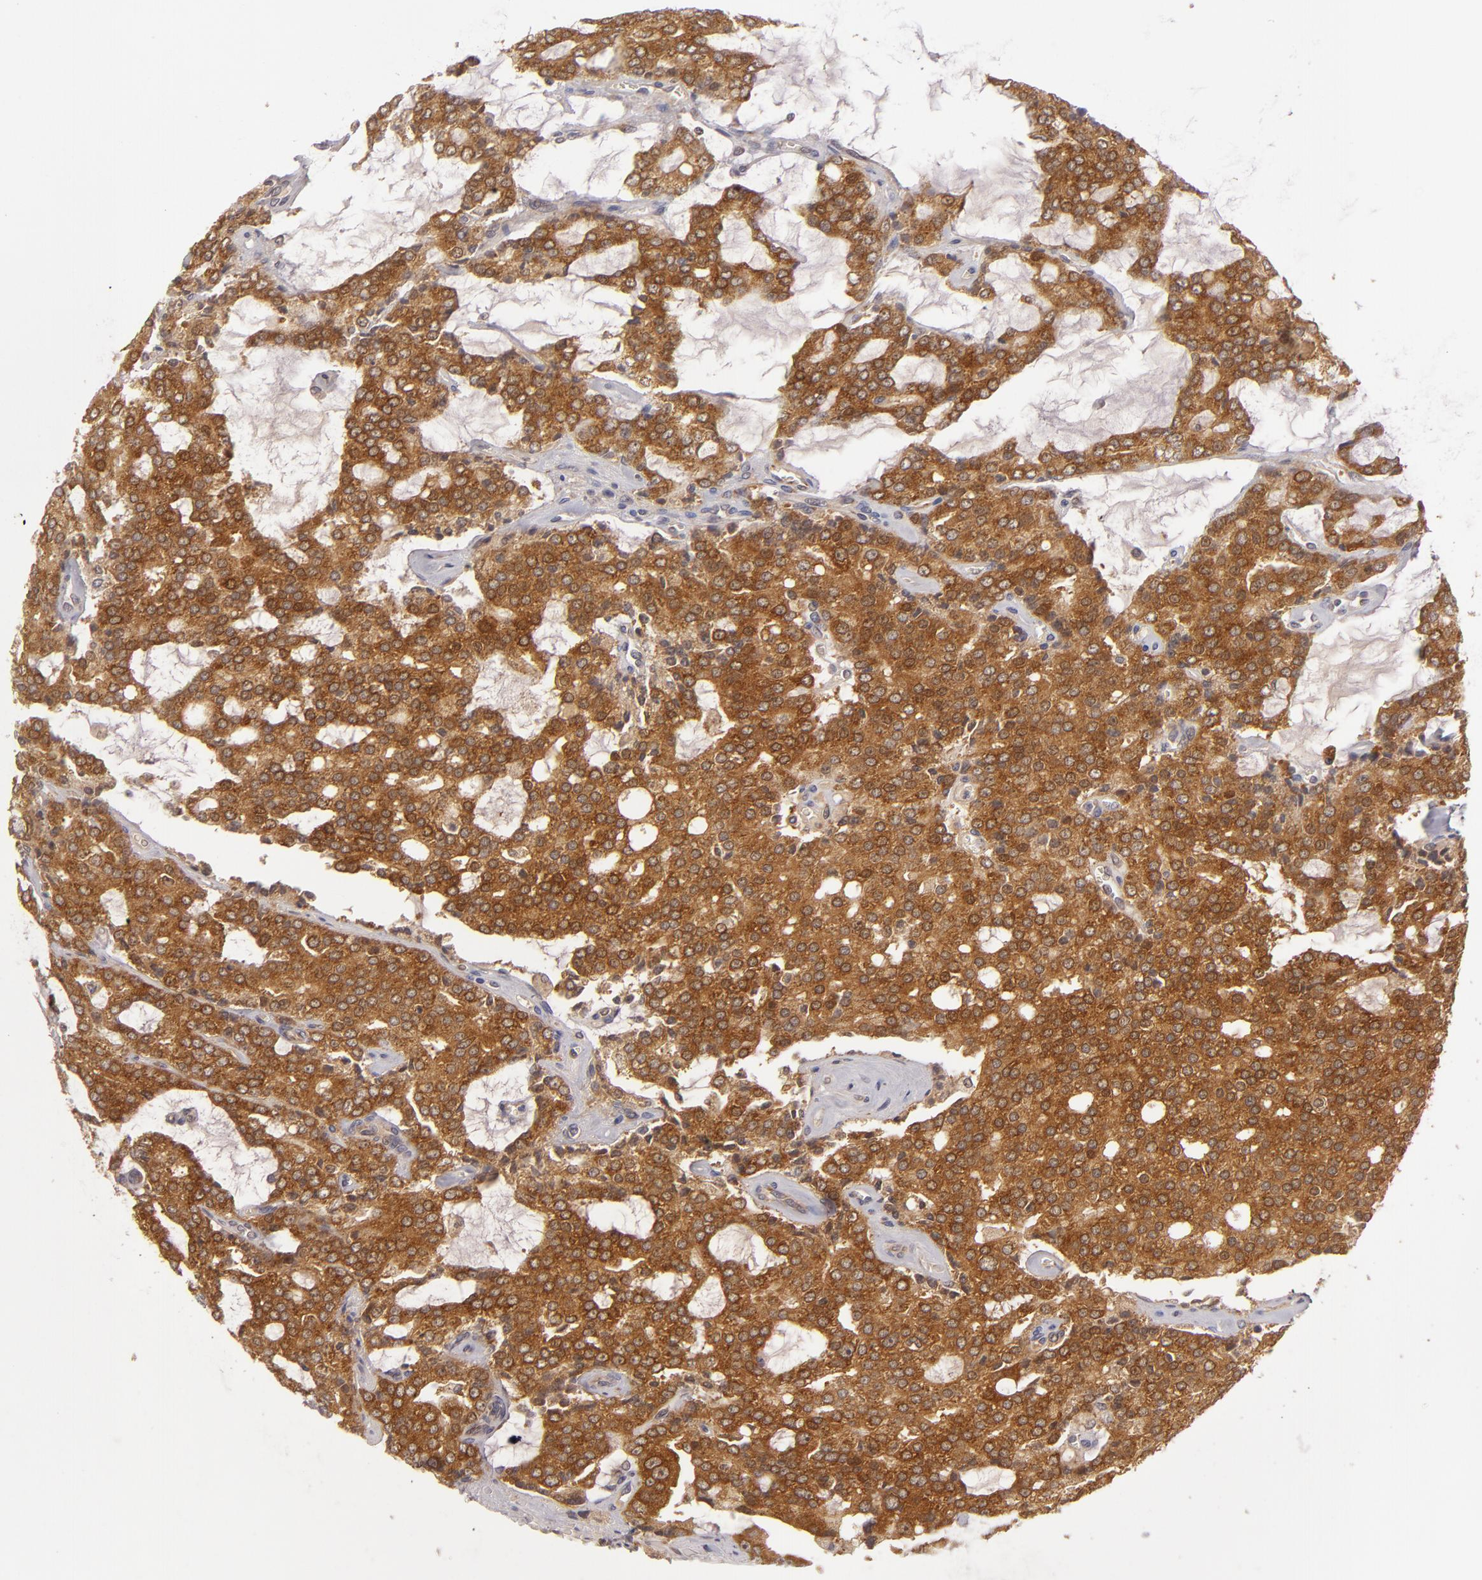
{"staining": {"intensity": "strong", "quantity": ">75%", "location": "cytoplasmic/membranous"}, "tissue": "prostate cancer", "cell_type": "Tumor cells", "image_type": "cancer", "snomed": [{"axis": "morphology", "description": "Adenocarcinoma, High grade"}, {"axis": "topography", "description": "Prostate"}], "caption": "Protein expression analysis of human prostate cancer (adenocarcinoma (high-grade)) reveals strong cytoplasmic/membranous staining in about >75% of tumor cells.", "gene": "SH2D4A", "patient": {"sex": "male", "age": 67}}